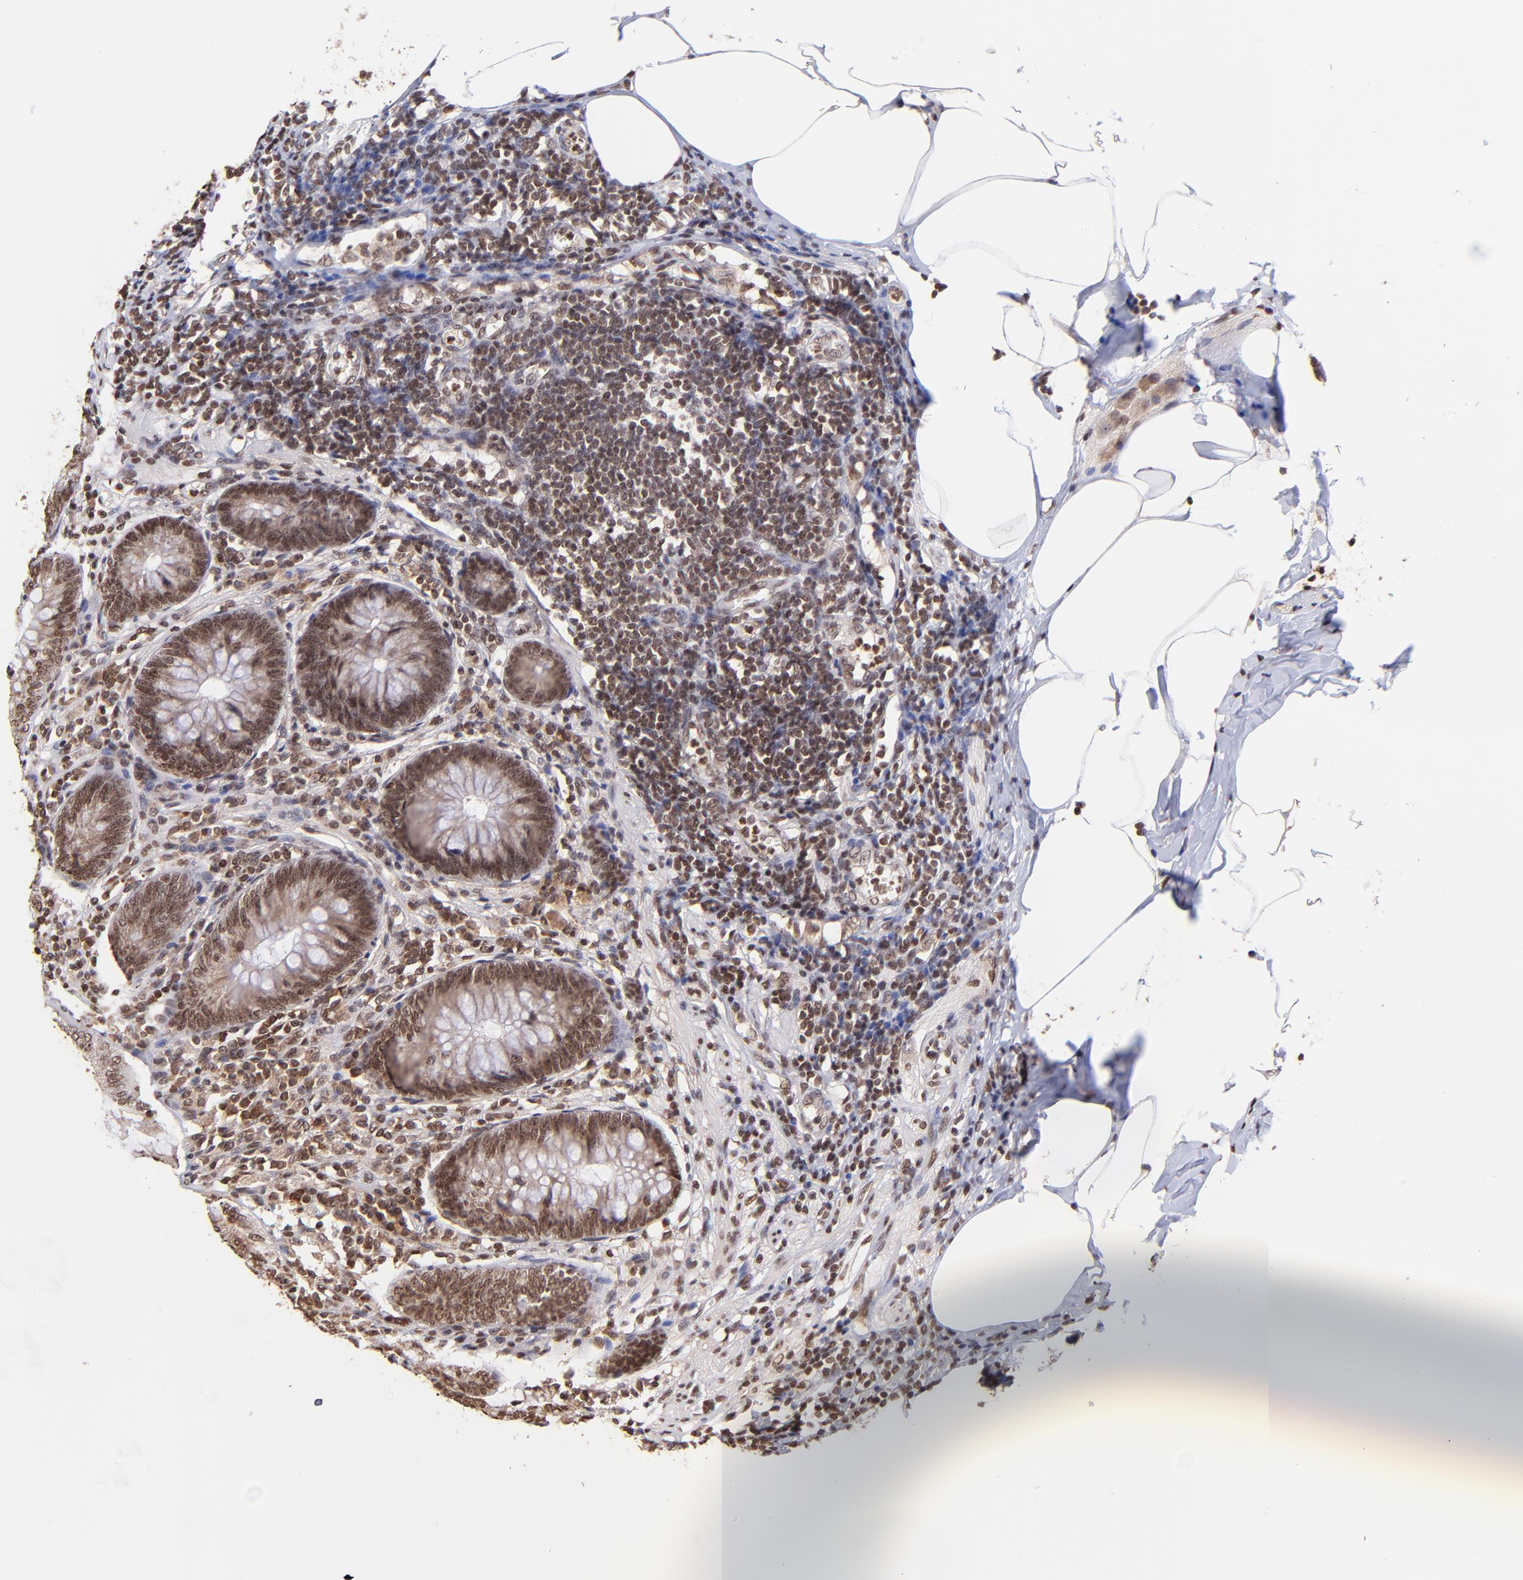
{"staining": {"intensity": "moderate", "quantity": ">75%", "location": "cytoplasmic/membranous,nuclear"}, "tissue": "appendix", "cell_type": "Glandular cells", "image_type": "normal", "snomed": [{"axis": "morphology", "description": "Normal tissue, NOS"}, {"axis": "morphology", "description": "Inflammation, NOS"}, {"axis": "topography", "description": "Appendix"}], "caption": "A brown stain shows moderate cytoplasmic/membranous,nuclear positivity of a protein in glandular cells of unremarkable appendix.", "gene": "WDR25", "patient": {"sex": "male", "age": 46}}